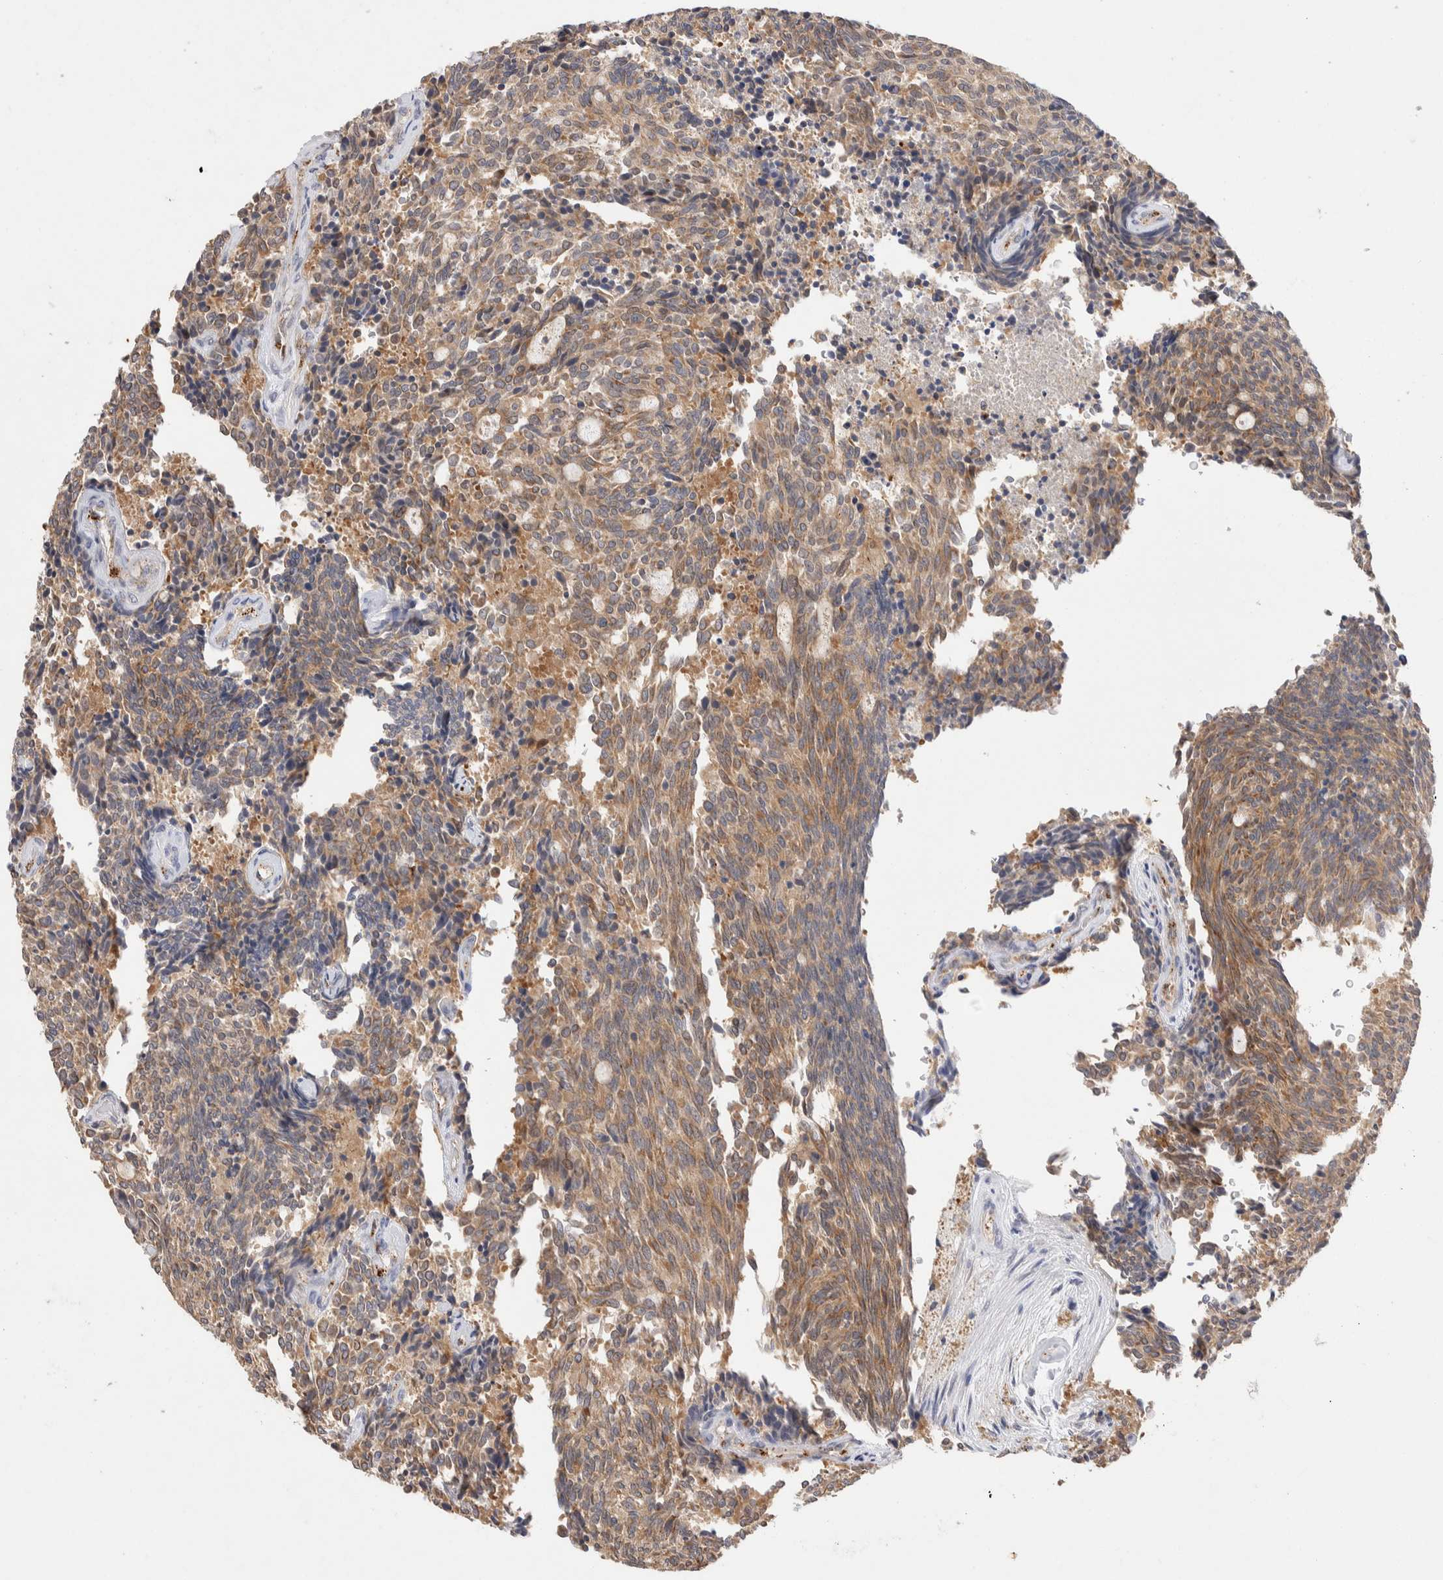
{"staining": {"intensity": "moderate", "quantity": ">75%", "location": "cytoplasmic/membranous"}, "tissue": "carcinoid", "cell_type": "Tumor cells", "image_type": "cancer", "snomed": [{"axis": "morphology", "description": "Carcinoid, malignant, NOS"}, {"axis": "topography", "description": "Pancreas"}], "caption": "Carcinoid stained for a protein displays moderate cytoplasmic/membranous positivity in tumor cells.", "gene": "NSMAF", "patient": {"sex": "female", "age": 54}}